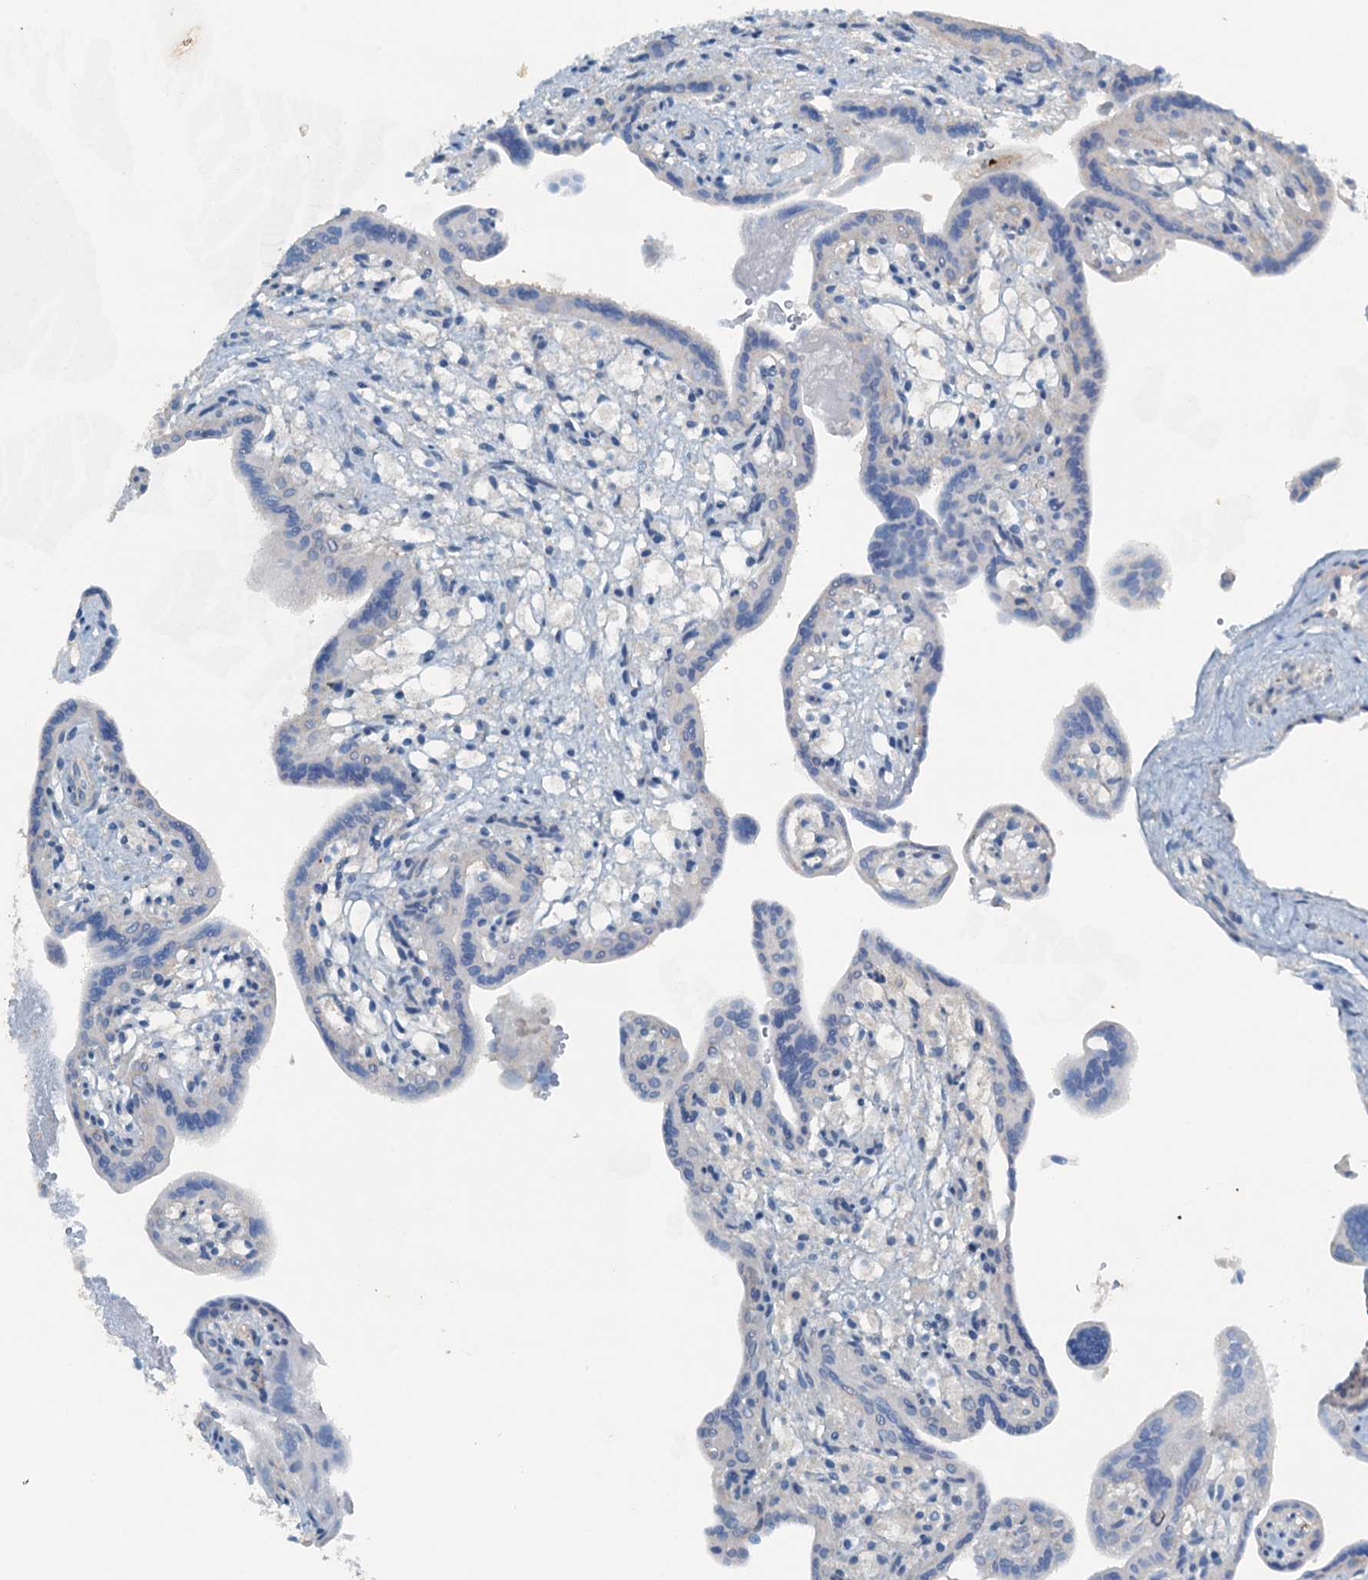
{"staining": {"intensity": "negative", "quantity": "none", "location": "none"}, "tissue": "placenta", "cell_type": "Trophoblastic cells", "image_type": "normal", "snomed": [{"axis": "morphology", "description": "Normal tissue, NOS"}, {"axis": "topography", "description": "Placenta"}], "caption": "The image displays no significant expression in trophoblastic cells of placenta. (DAB immunohistochemistry (IHC), high magnification).", "gene": "CBLIF", "patient": {"sex": "female", "age": 37}}